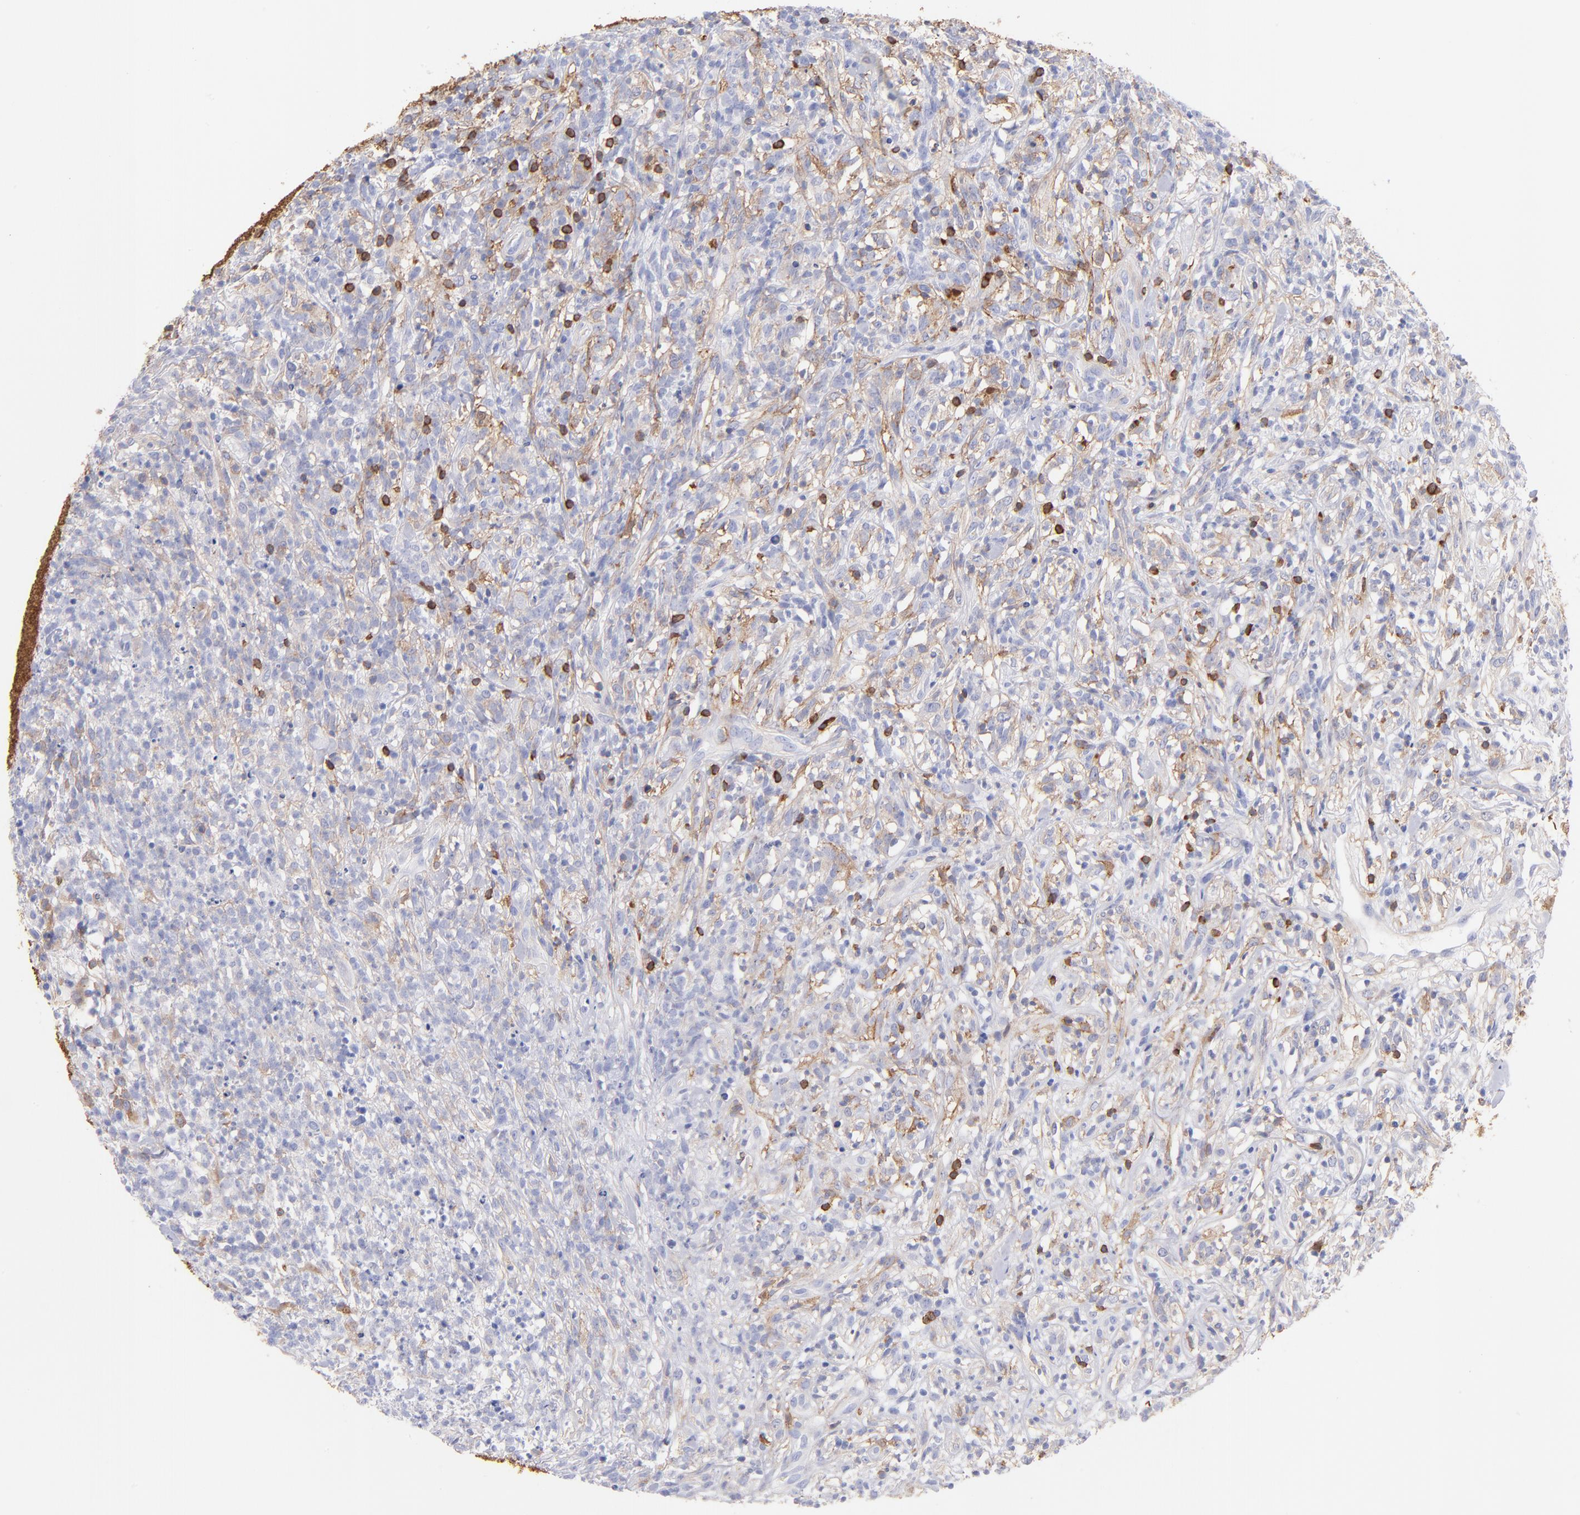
{"staining": {"intensity": "strong", "quantity": "<25%", "location": "cytoplasmic/membranous"}, "tissue": "lymphoma", "cell_type": "Tumor cells", "image_type": "cancer", "snomed": [{"axis": "morphology", "description": "Malignant lymphoma, non-Hodgkin's type, High grade"}, {"axis": "topography", "description": "Lymph node"}], "caption": "Immunohistochemical staining of lymphoma displays strong cytoplasmic/membranous protein positivity in approximately <25% of tumor cells.", "gene": "PRKCA", "patient": {"sex": "female", "age": 73}}